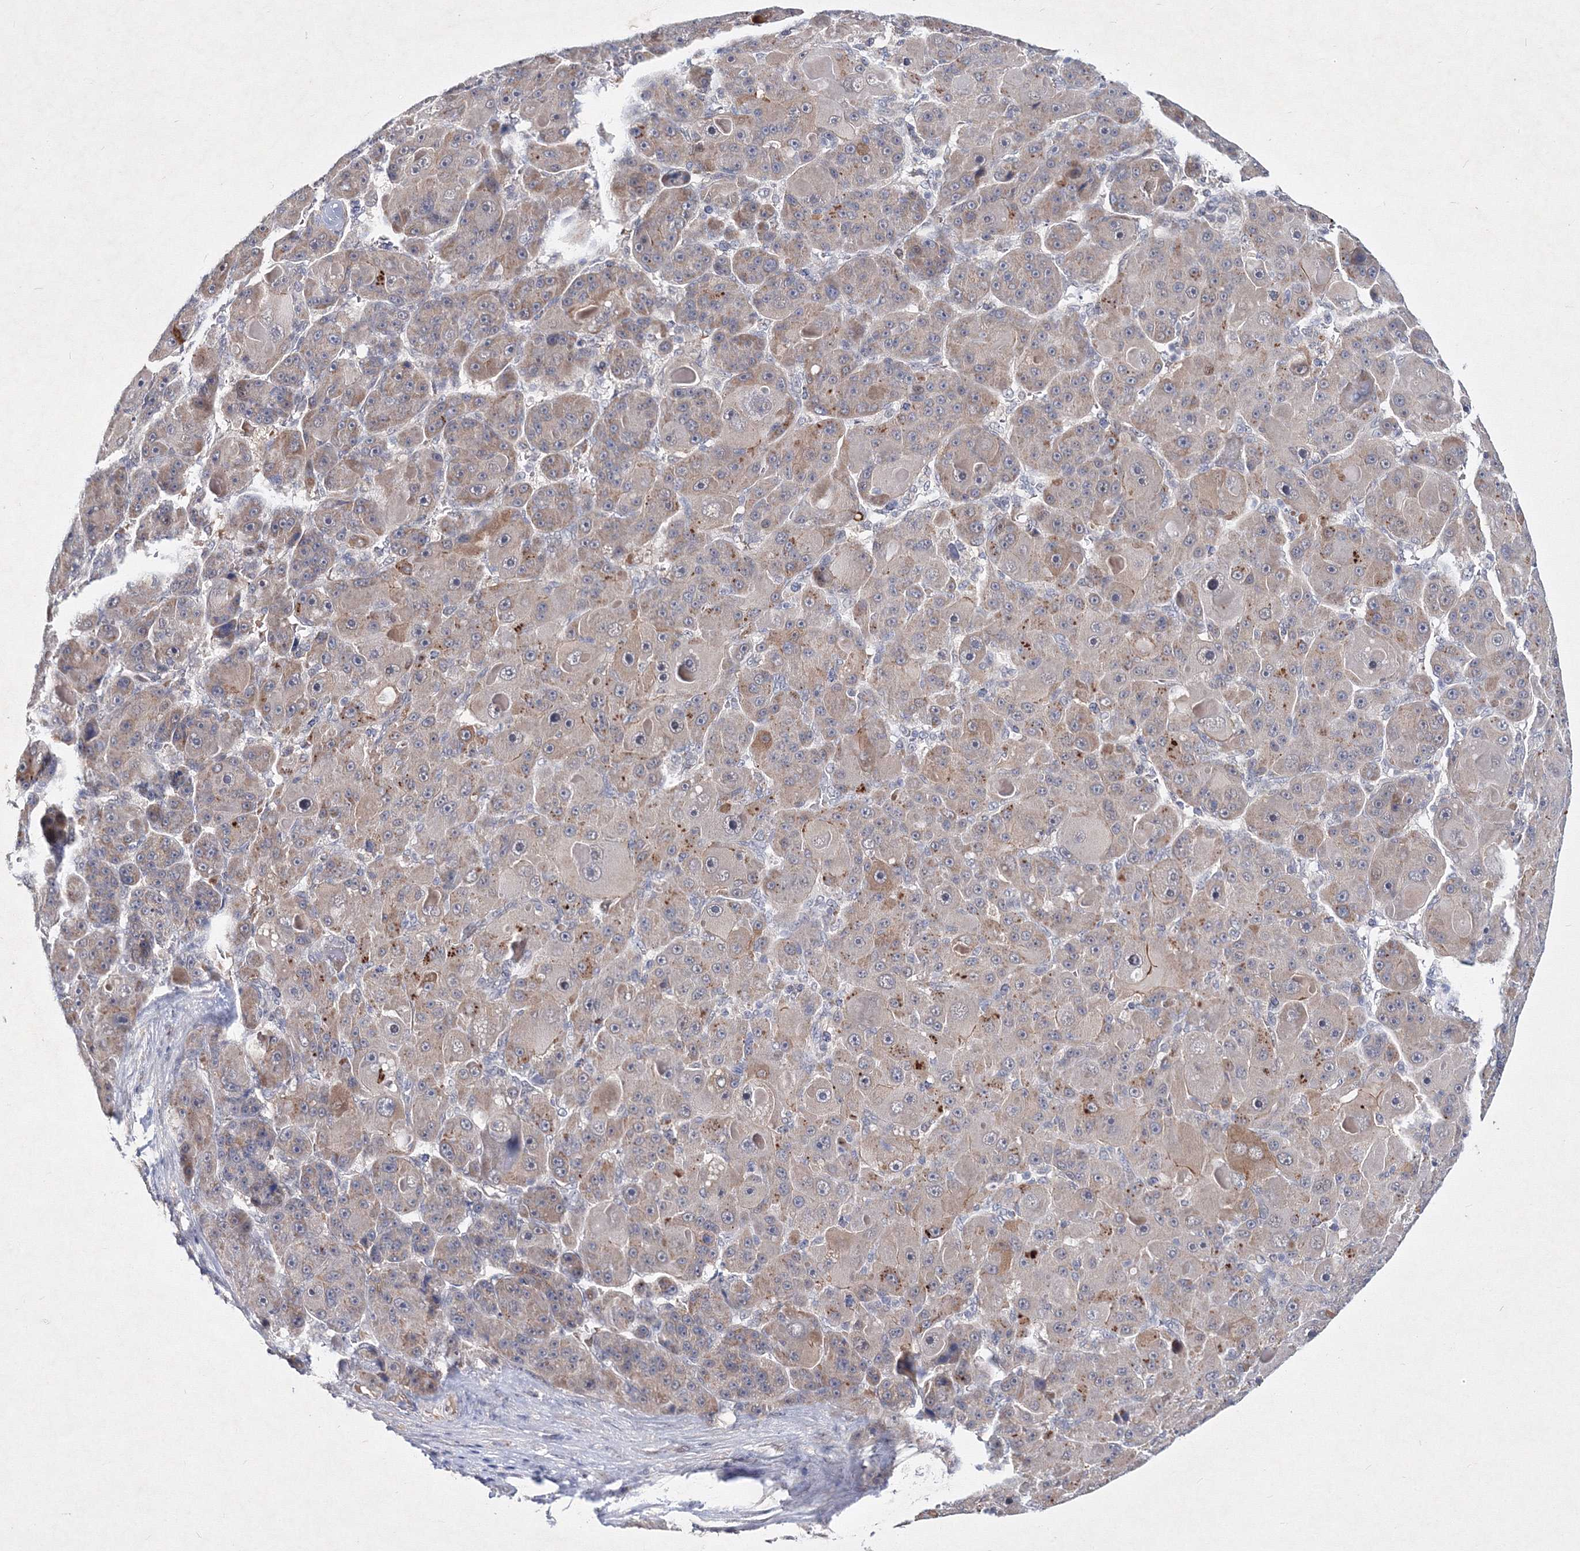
{"staining": {"intensity": "weak", "quantity": "<25%", "location": "cytoplasmic/membranous"}, "tissue": "liver cancer", "cell_type": "Tumor cells", "image_type": "cancer", "snomed": [{"axis": "morphology", "description": "Carcinoma, Hepatocellular, NOS"}, {"axis": "topography", "description": "Liver"}], "caption": "Human liver cancer stained for a protein using immunohistochemistry reveals no positivity in tumor cells.", "gene": "C11orf52", "patient": {"sex": "male", "age": 76}}